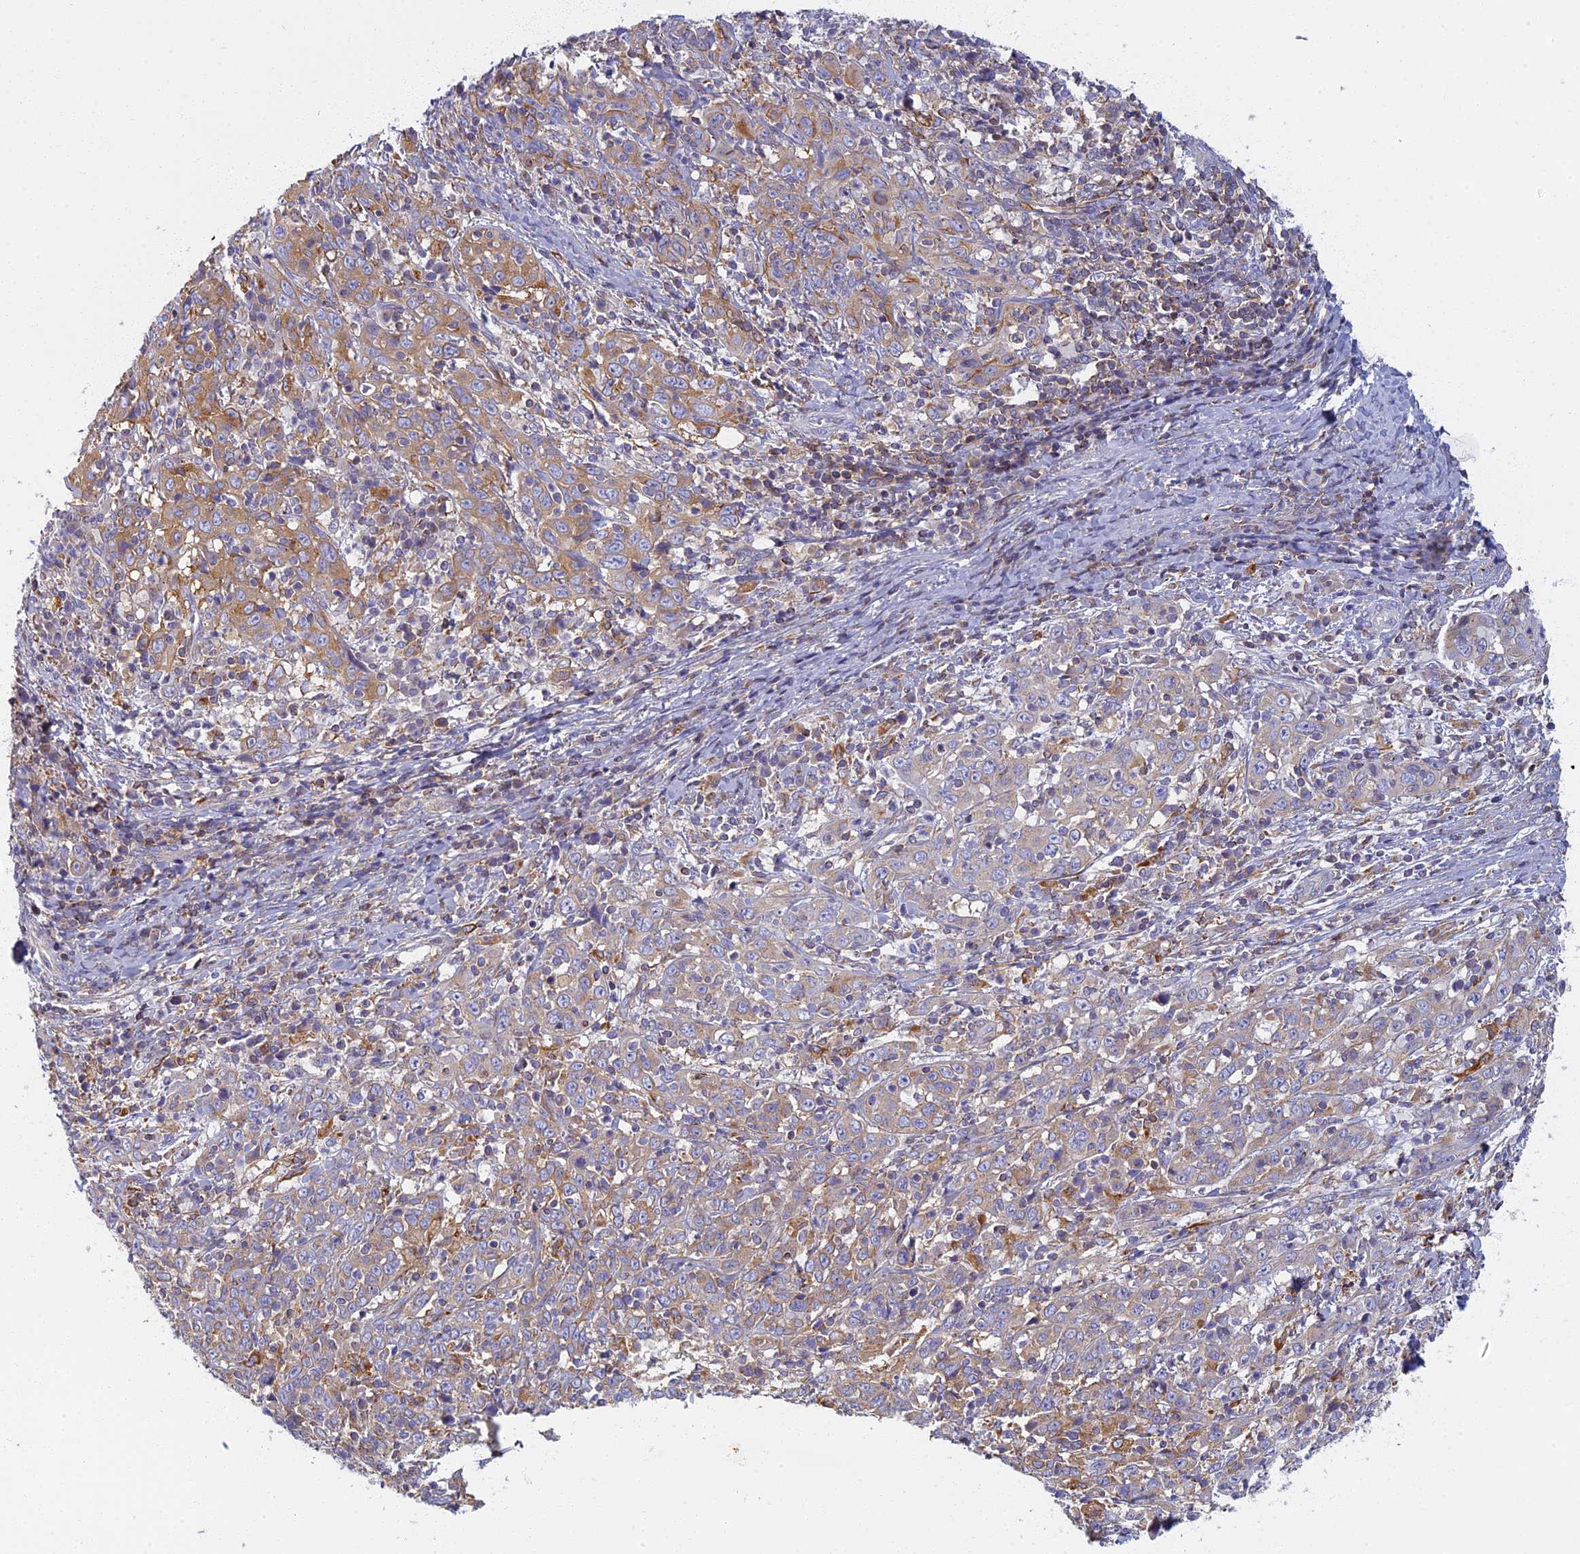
{"staining": {"intensity": "moderate", "quantity": "<25%", "location": "cytoplasmic/membranous"}, "tissue": "cervical cancer", "cell_type": "Tumor cells", "image_type": "cancer", "snomed": [{"axis": "morphology", "description": "Squamous cell carcinoma, NOS"}, {"axis": "topography", "description": "Cervix"}], "caption": "DAB (3,3'-diaminobenzidine) immunohistochemical staining of human cervical cancer (squamous cell carcinoma) exhibits moderate cytoplasmic/membranous protein positivity in approximately <25% of tumor cells.", "gene": "NOL10", "patient": {"sex": "female", "age": 46}}